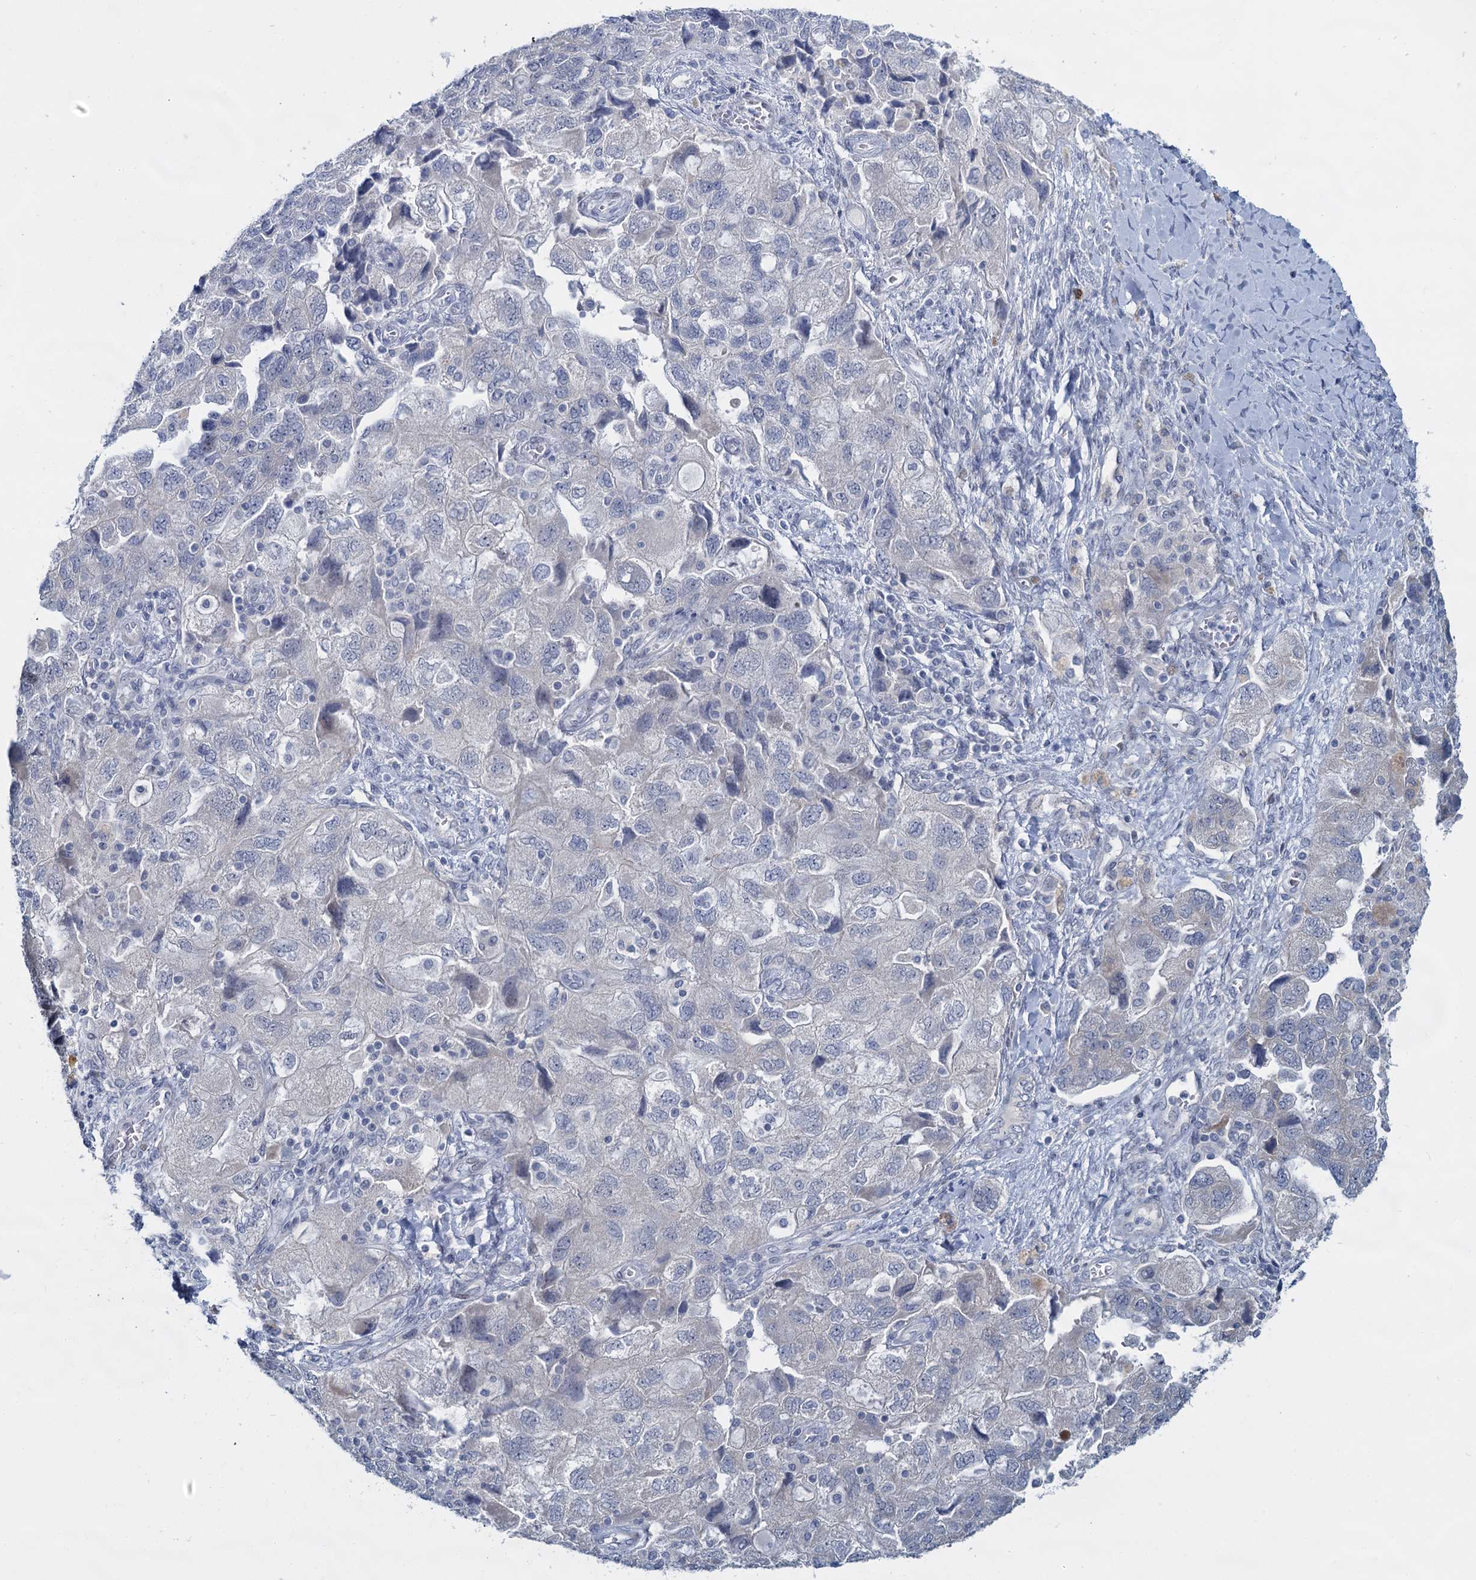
{"staining": {"intensity": "negative", "quantity": "none", "location": "none"}, "tissue": "ovarian cancer", "cell_type": "Tumor cells", "image_type": "cancer", "snomed": [{"axis": "morphology", "description": "Carcinoma, NOS"}, {"axis": "morphology", "description": "Cystadenocarcinoma, serous, NOS"}, {"axis": "topography", "description": "Ovary"}], "caption": "High magnification brightfield microscopy of serous cystadenocarcinoma (ovarian) stained with DAB (3,3'-diaminobenzidine) (brown) and counterstained with hematoxylin (blue): tumor cells show no significant expression.", "gene": "ACRBP", "patient": {"sex": "female", "age": 69}}